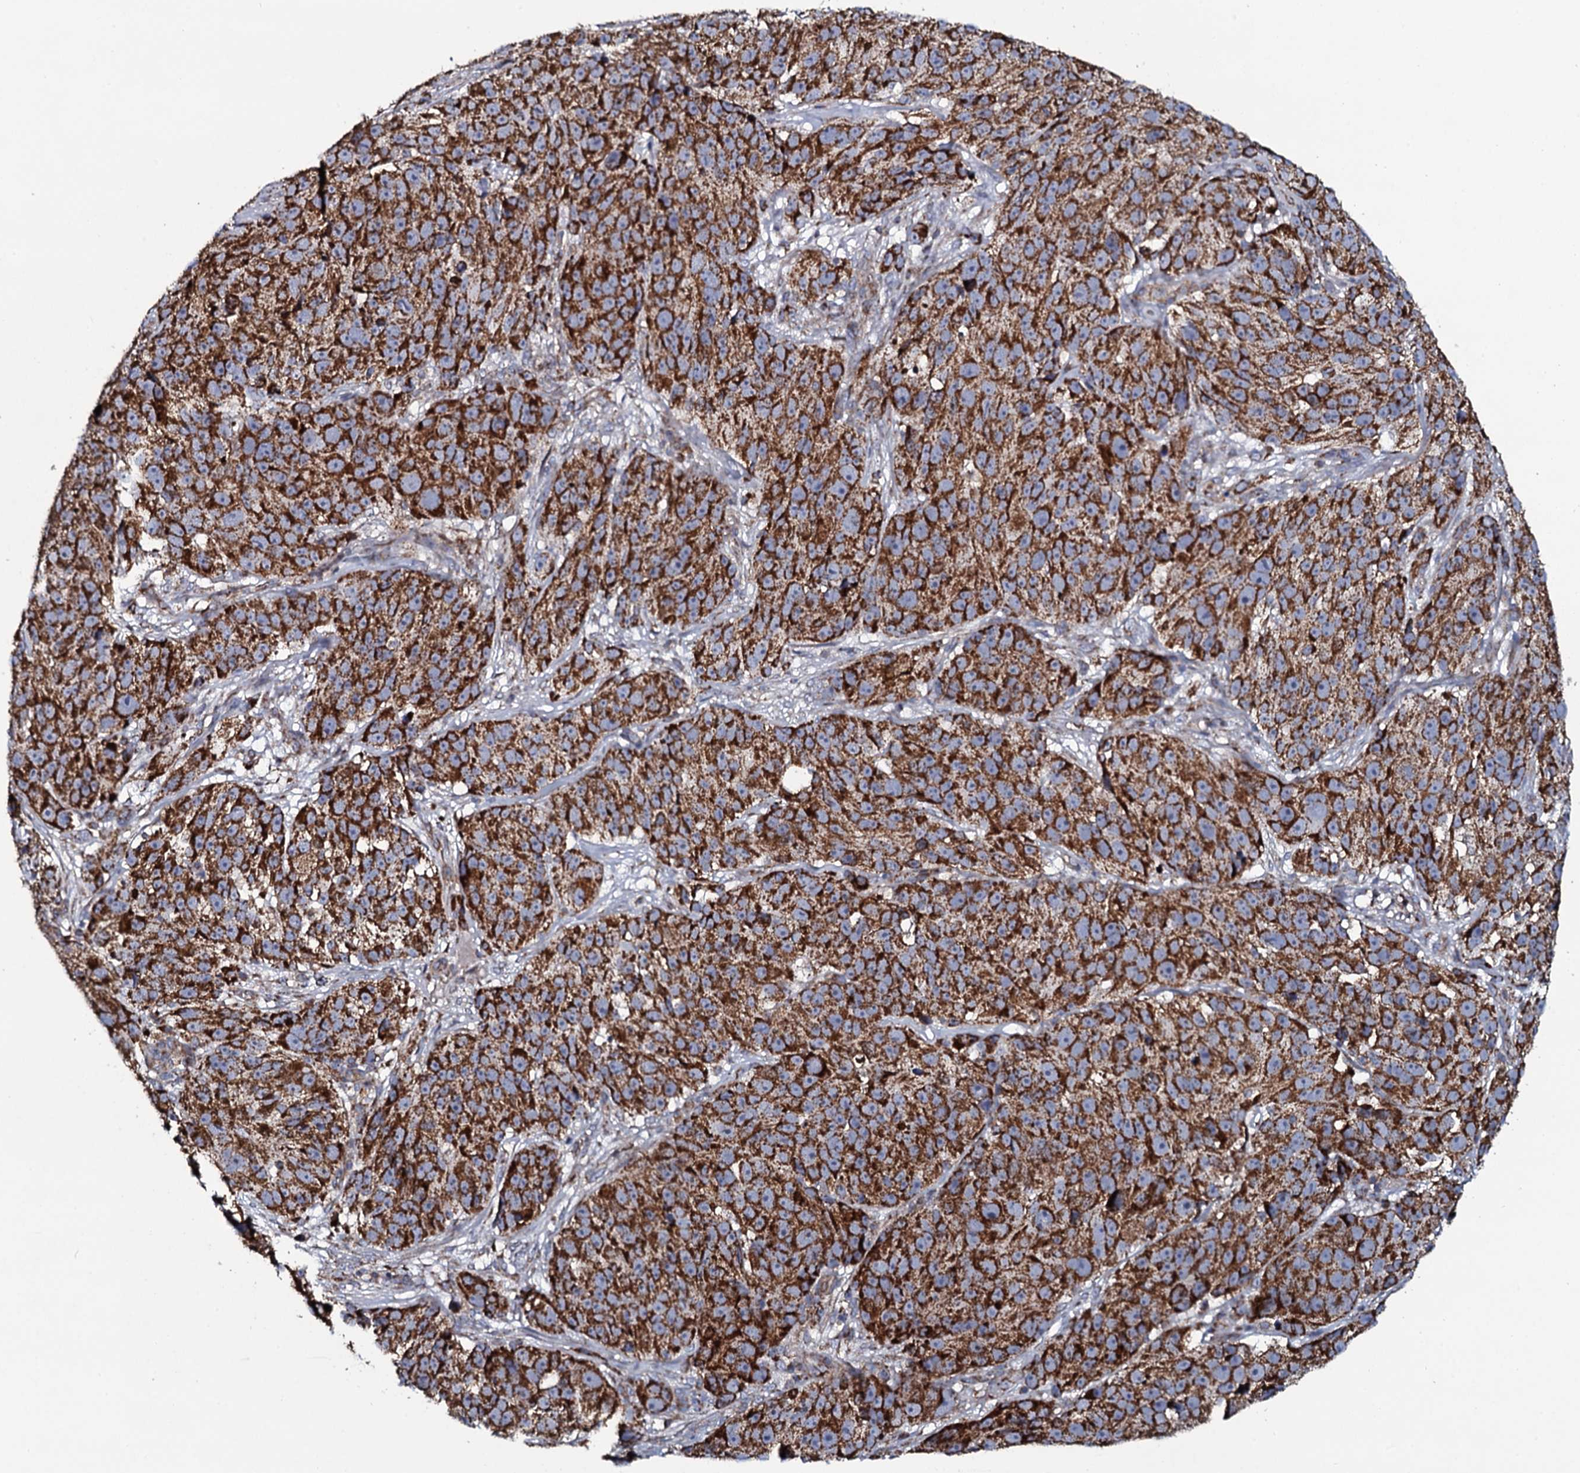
{"staining": {"intensity": "strong", "quantity": ">75%", "location": "cytoplasmic/membranous"}, "tissue": "melanoma", "cell_type": "Tumor cells", "image_type": "cancer", "snomed": [{"axis": "morphology", "description": "Malignant melanoma, NOS"}, {"axis": "topography", "description": "Skin"}], "caption": "Human melanoma stained for a protein (brown) reveals strong cytoplasmic/membranous positive positivity in about >75% of tumor cells.", "gene": "EVC2", "patient": {"sex": "male", "age": 84}}